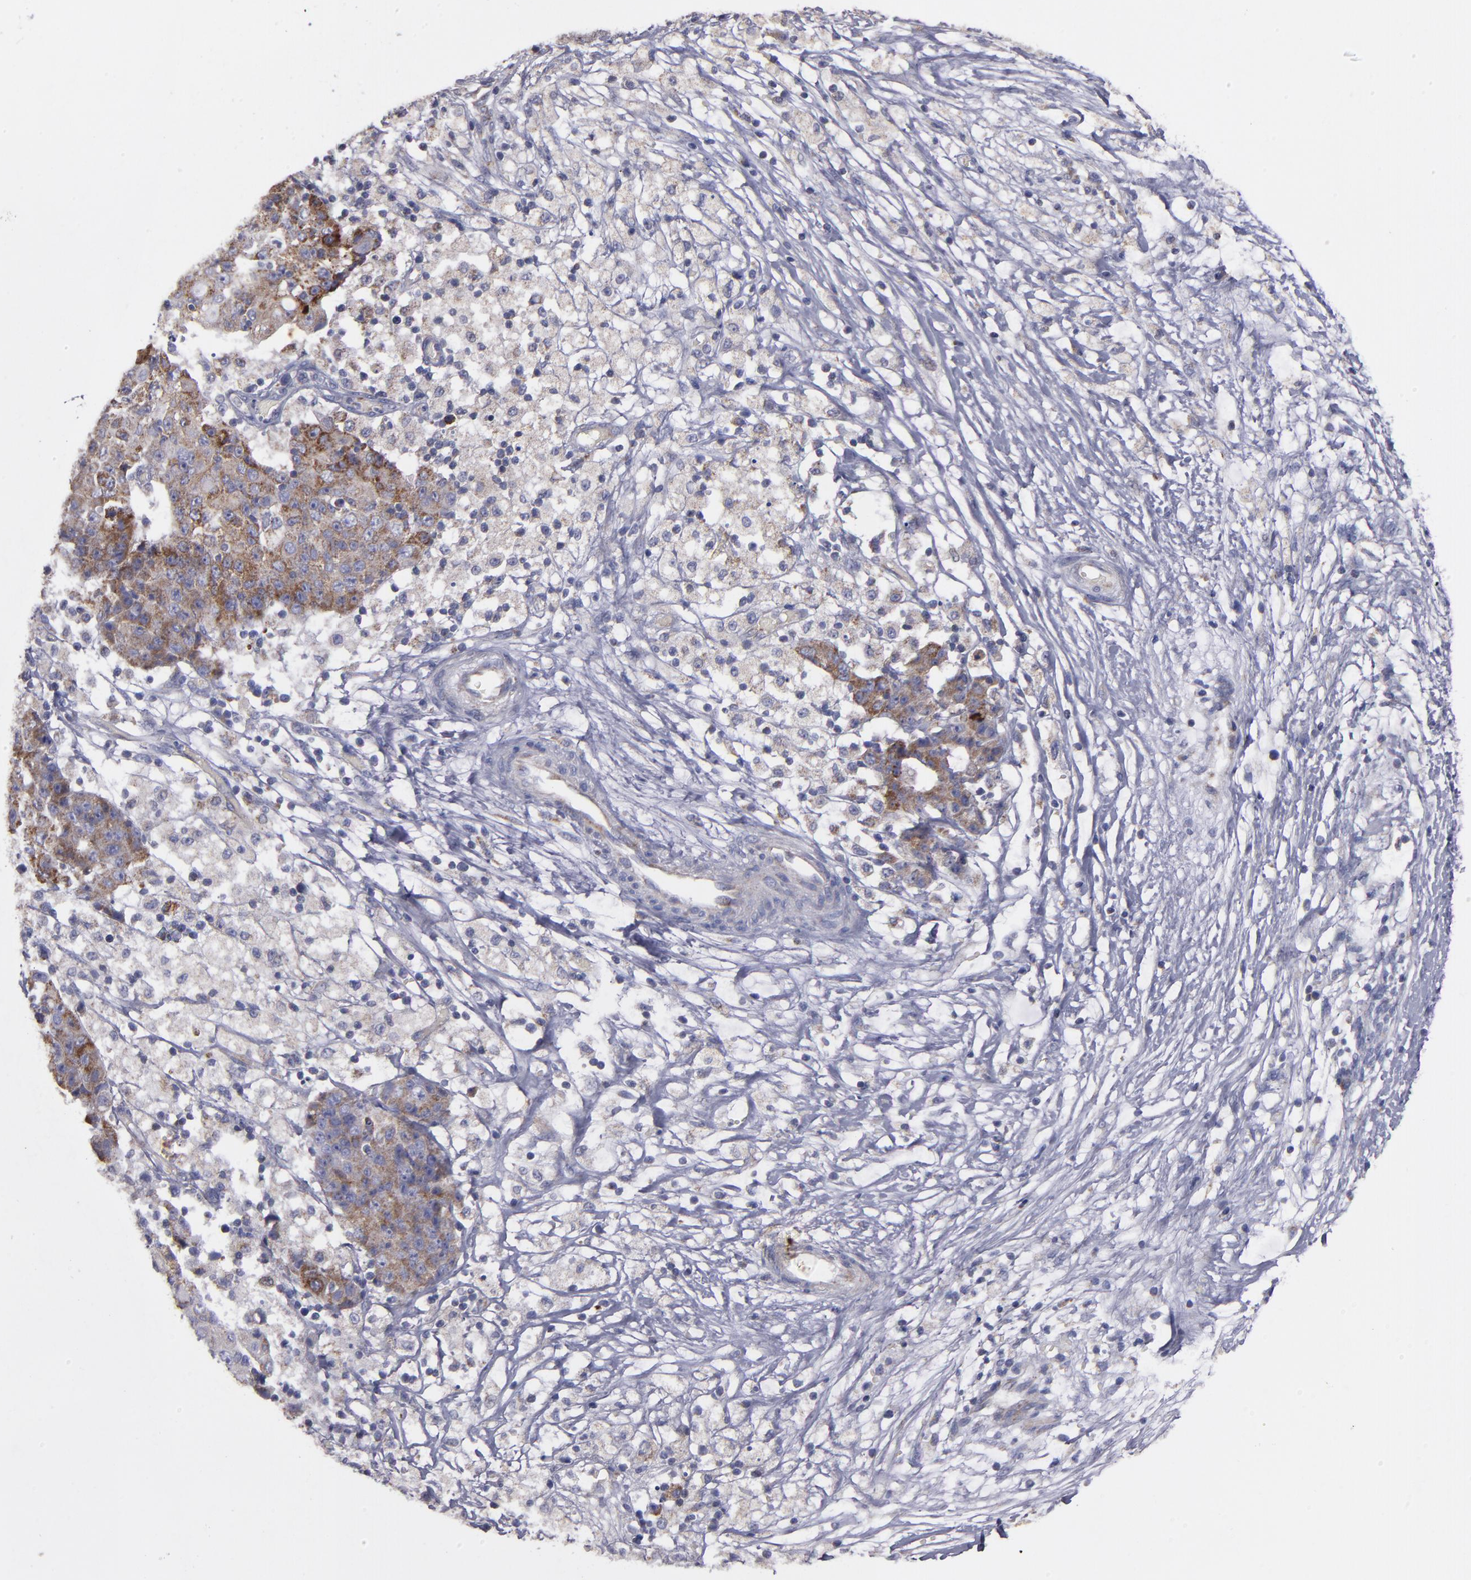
{"staining": {"intensity": "weak", "quantity": ">75%", "location": "cytoplasmic/membranous"}, "tissue": "ovarian cancer", "cell_type": "Tumor cells", "image_type": "cancer", "snomed": [{"axis": "morphology", "description": "Carcinoma, endometroid"}, {"axis": "topography", "description": "Ovary"}], "caption": "Tumor cells reveal weak cytoplasmic/membranous expression in approximately >75% of cells in ovarian cancer (endometroid carcinoma). Immunohistochemistry (ihc) stains the protein of interest in brown and the nuclei are stained blue.", "gene": "CLTA", "patient": {"sex": "female", "age": 42}}